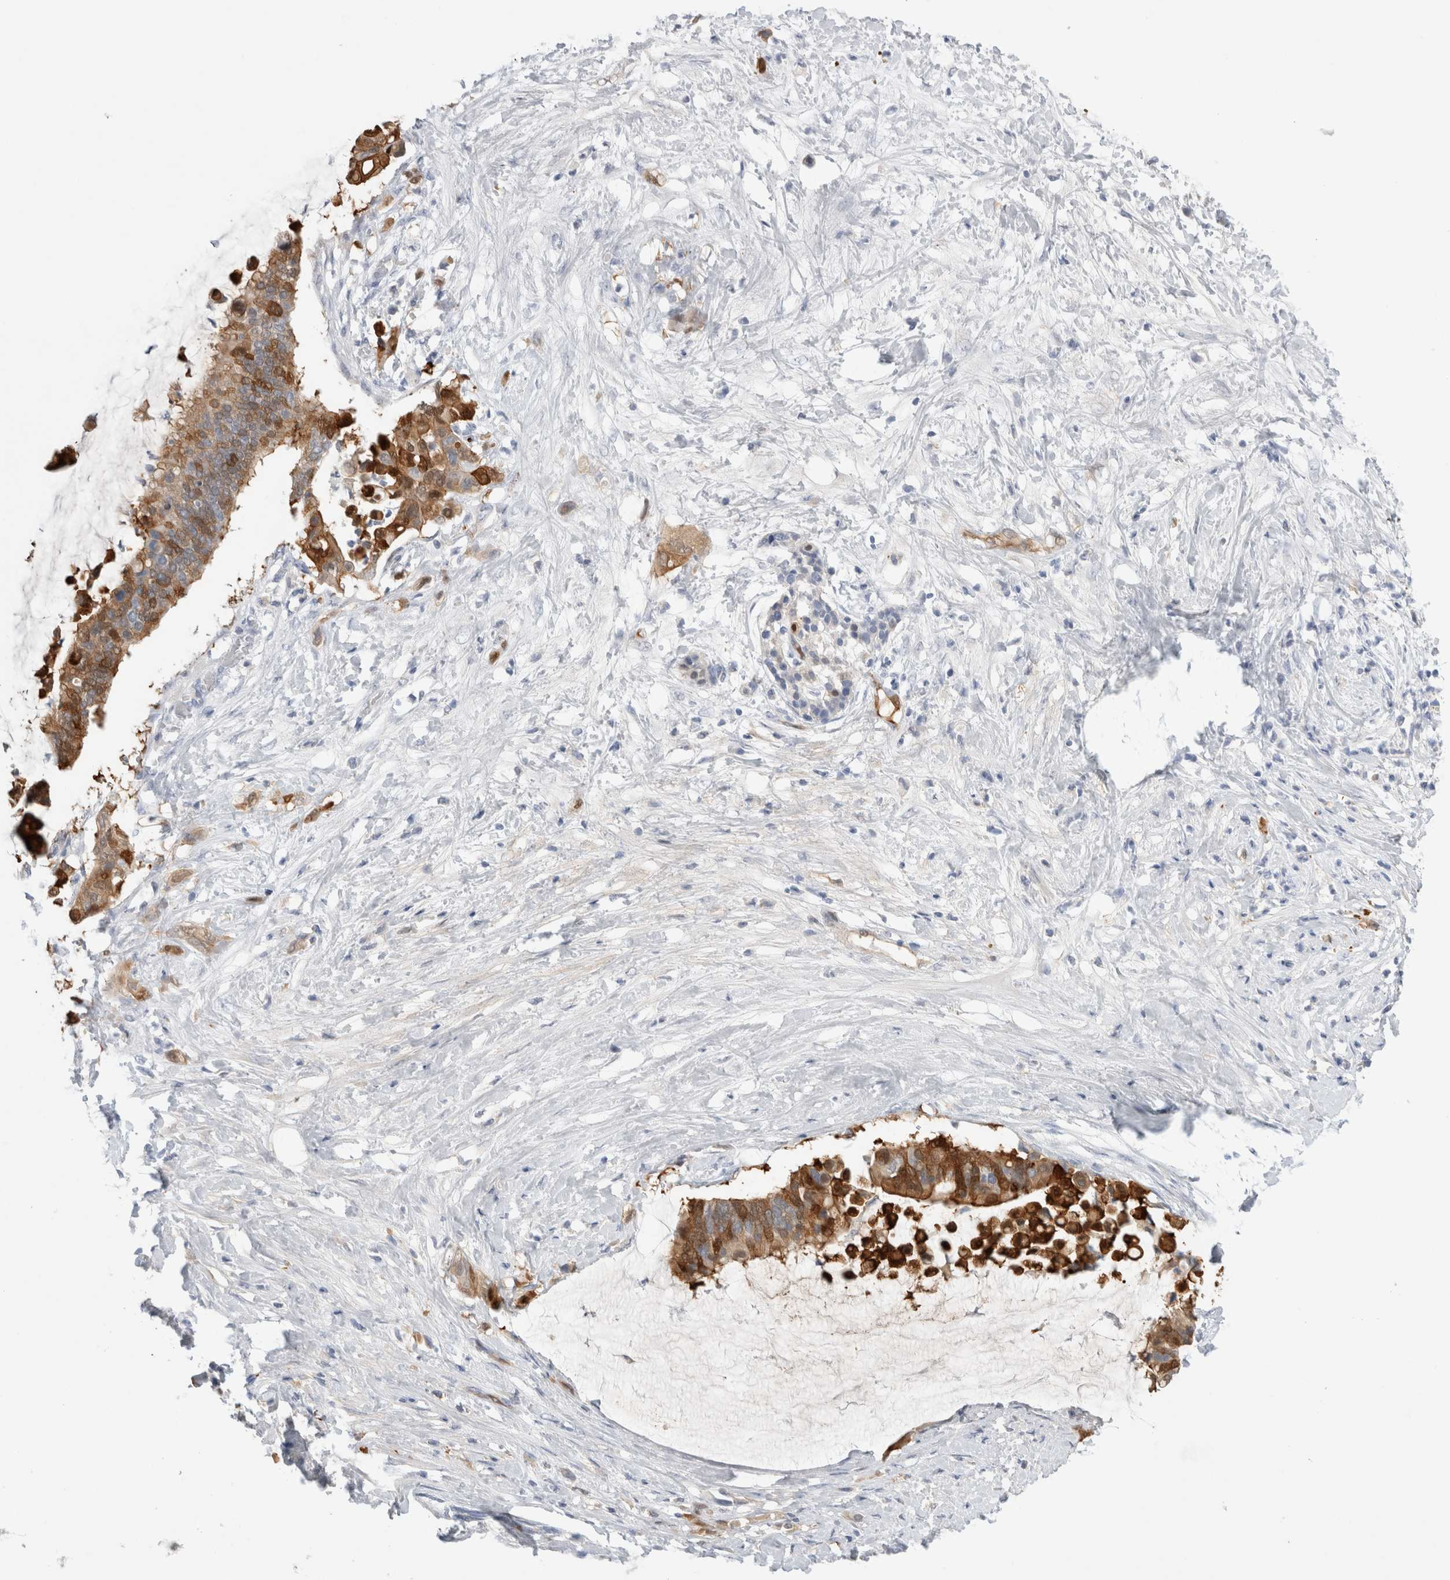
{"staining": {"intensity": "moderate", "quantity": ">75%", "location": "cytoplasmic/membranous,nuclear"}, "tissue": "pancreatic cancer", "cell_type": "Tumor cells", "image_type": "cancer", "snomed": [{"axis": "morphology", "description": "Adenocarcinoma, NOS"}, {"axis": "topography", "description": "Pancreas"}], "caption": "Immunohistochemistry (IHC) (DAB (3,3'-diaminobenzidine)) staining of pancreatic adenocarcinoma displays moderate cytoplasmic/membranous and nuclear protein staining in approximately >75% of tumor cells.", "gene": "NAPEPLD", "patient": {"sex": "male", "age": 41}}